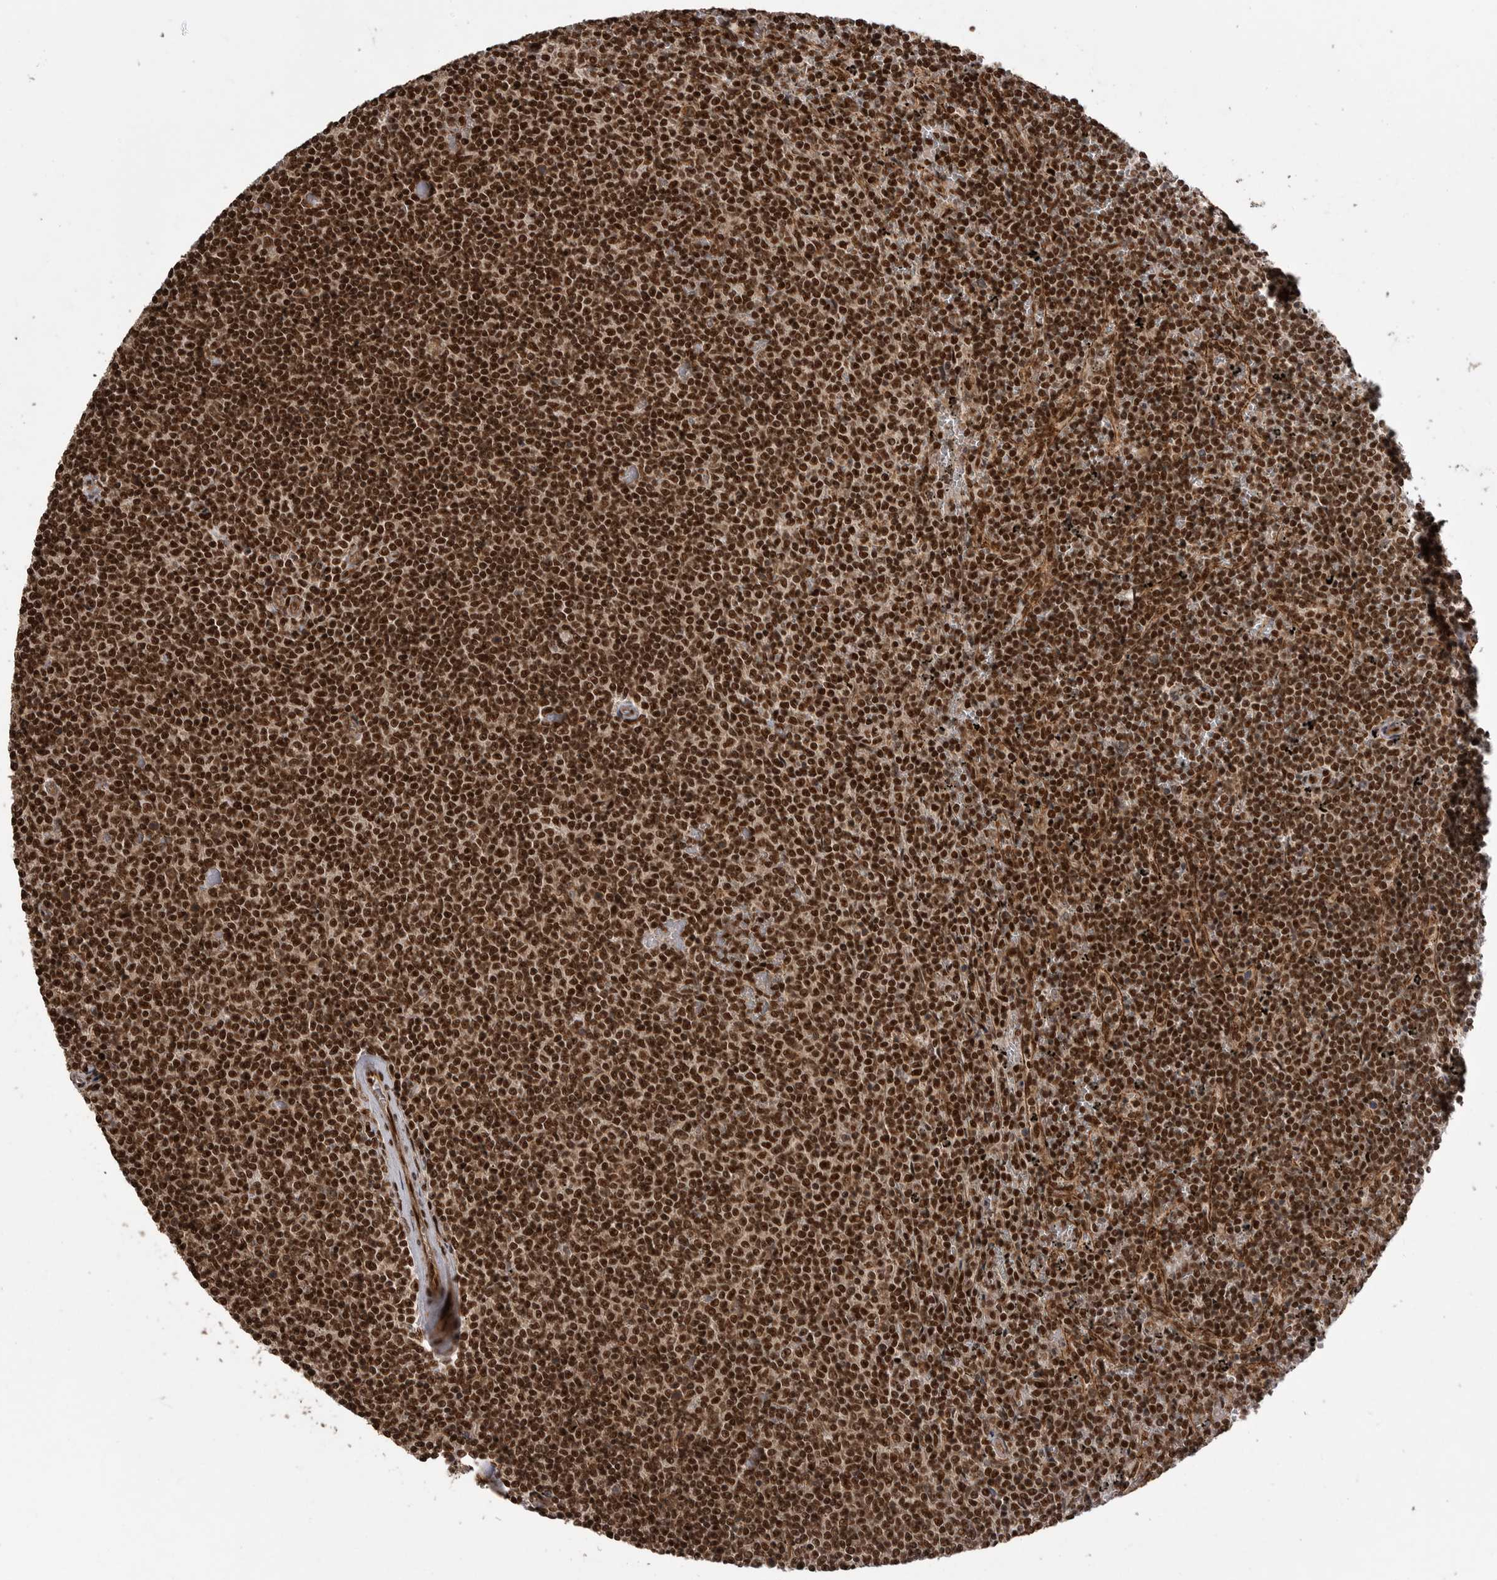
{"staining": {"intensity": "strong", "quantity": ">75%", "location": "nuclear"}, "tissue": "lymphoma", "cell_type": "Tumor cells", "image_type": "cancer", "snomed": [{"axis": "morphology", "description": "Malignant lymphoma, non-Hodgkin's type, Low grade"}, {"axis": "topography", "description": "Spleen"}], "caption": "Protein staining reveals strong nuclear staining in about >75% of tumor cells in malignant lymphoma, non-Hodgkin's type (low-grade).", "gene": "PPP1R8", "patient": {"sex": "female", "age": 50}}